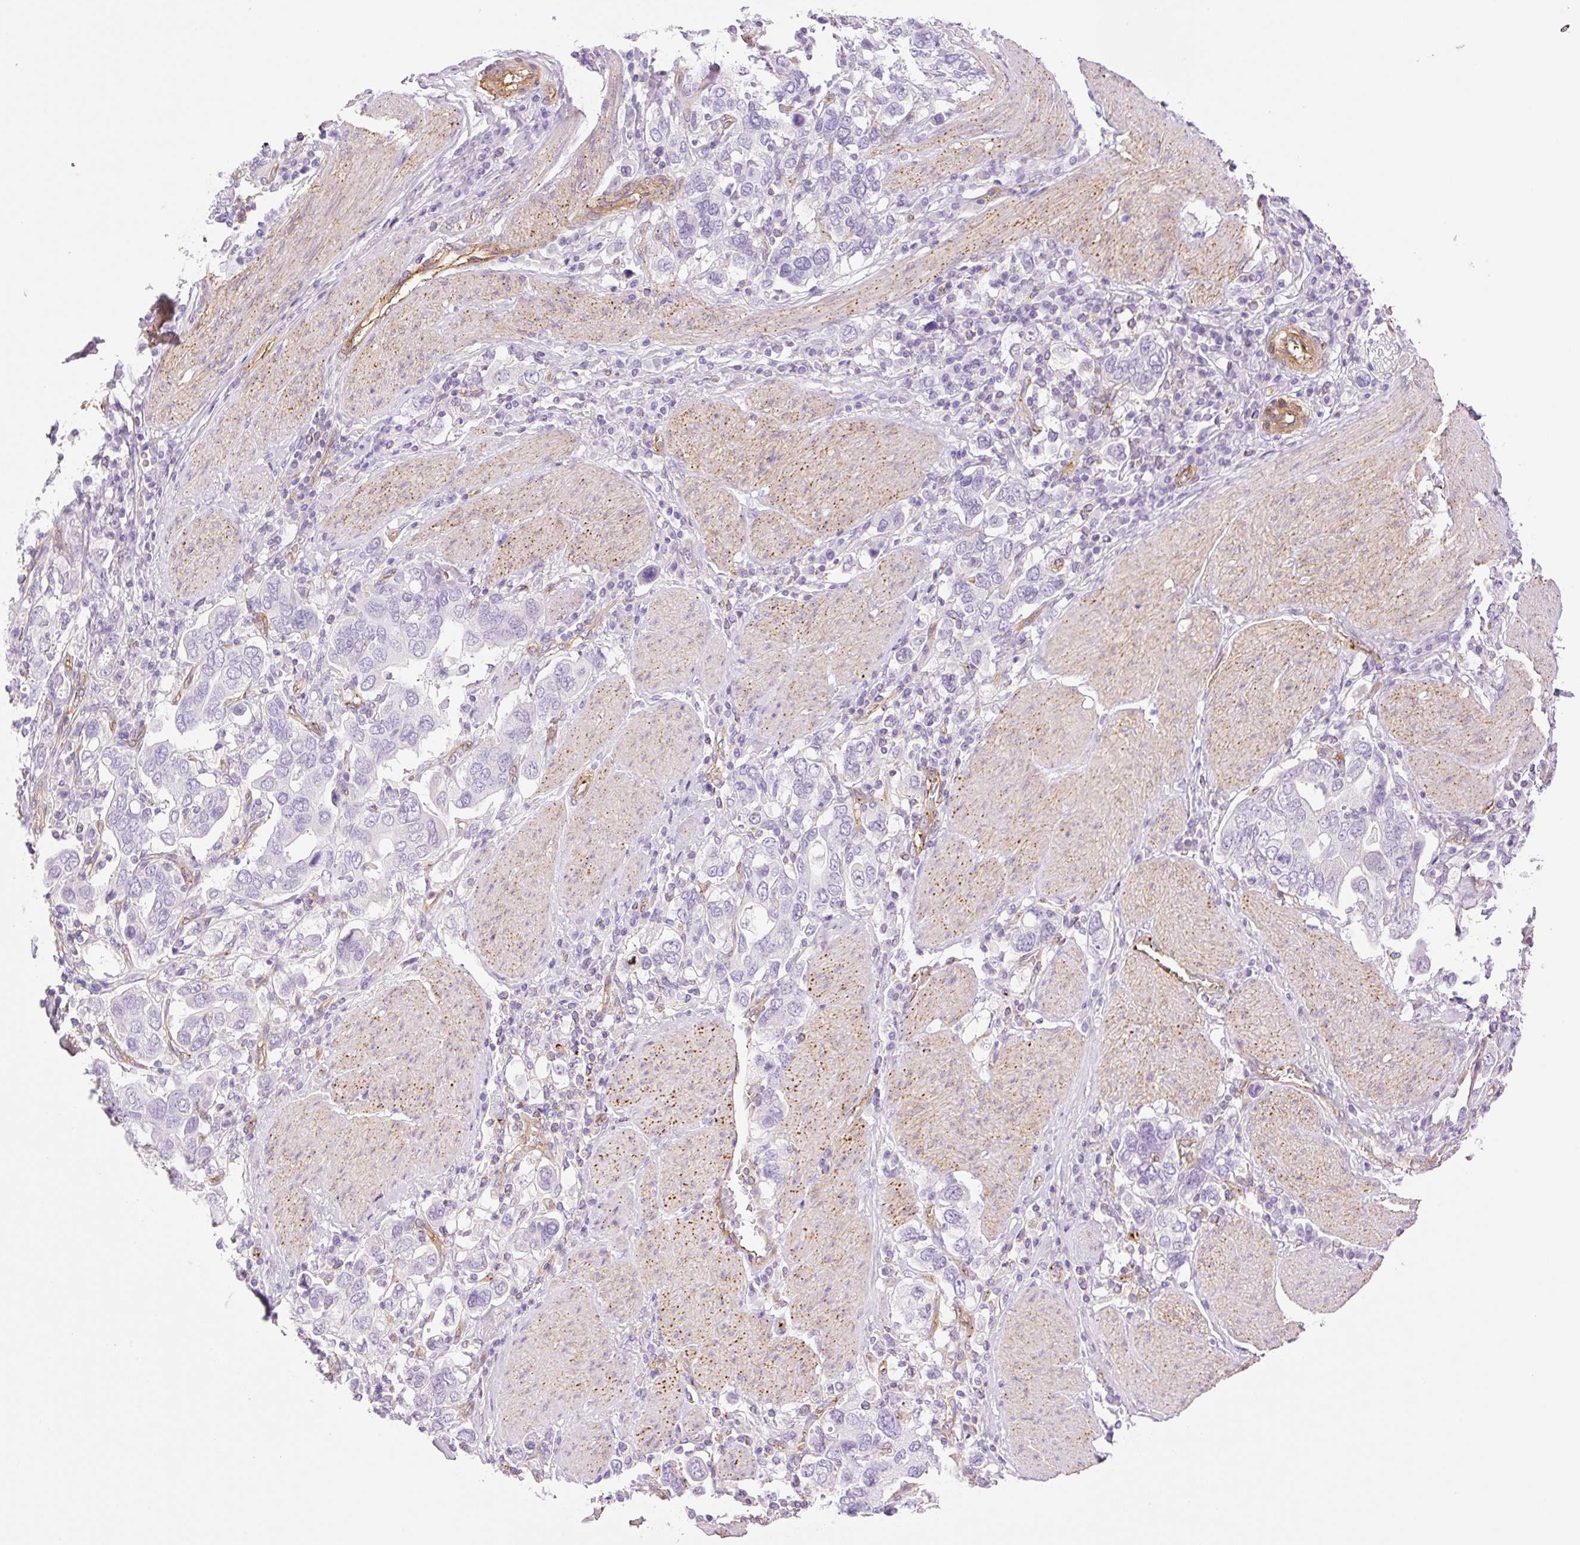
{"staining": {"intensity": "negative", "quantity": "none", "location": "none"}, "tissue": "stomach cancer", "cell_type": "Tumor cells", "image_type": "cancer", "snomed": [{"axis": "morphology", "description": "Adenocarcinoma, NOS"}, {"axis": "topography", "description": "Stomach, upper"}], "caption": "High power microscopy histopathology image of an IHC photomicrograph of stomach adenocarcinoma, revealing no significant staining in tumor cells.", "gene": "EHD3", "patient": {"sex": "male", "age": 62}}